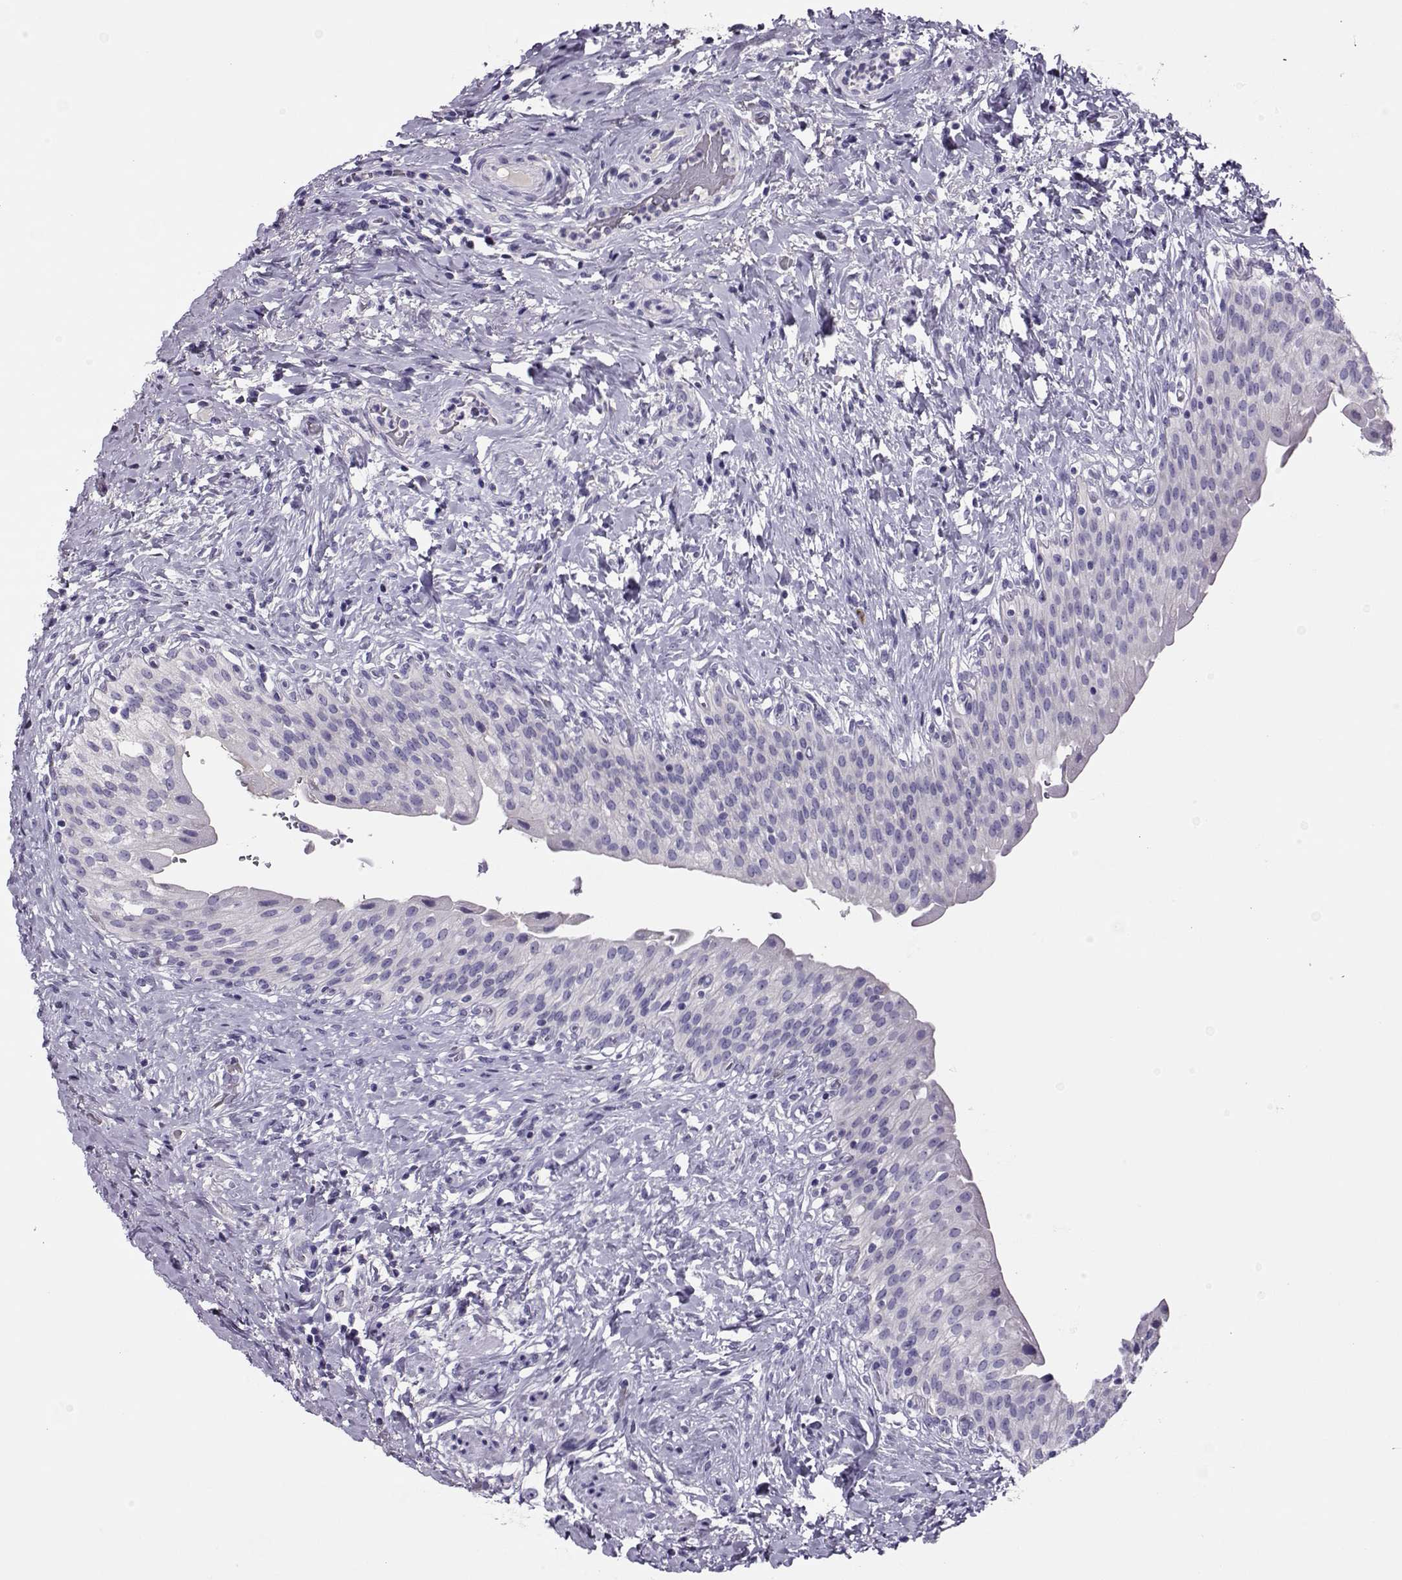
{"staining": {"intensity": "negative", "quantity": "none", "location": "none"}, "tissue": "urinary bladder", "cell_type": "Urothelial cells", "image_type": "normal", "snomed": [{"axis": "morphology", "description": "Normal tissue, NOS"}, {"axis": "morphology", "description": "Inflammation, NOS"}, {"axis": "topography", "description": "Urinary bladder"}], "caption": "IHC micrograph of unremarkable urinary bladder: human urinary bladder stained with DAB (3,3'-diaminobenzidine) demonstrates no significant protein expression in urothelial cells. The staining is performed using DAB brown chromogen with nuclei counter-stained in using hematoxylin.", "gene": "LINGO1", "patient": {"sex": "male", "age": 64}}